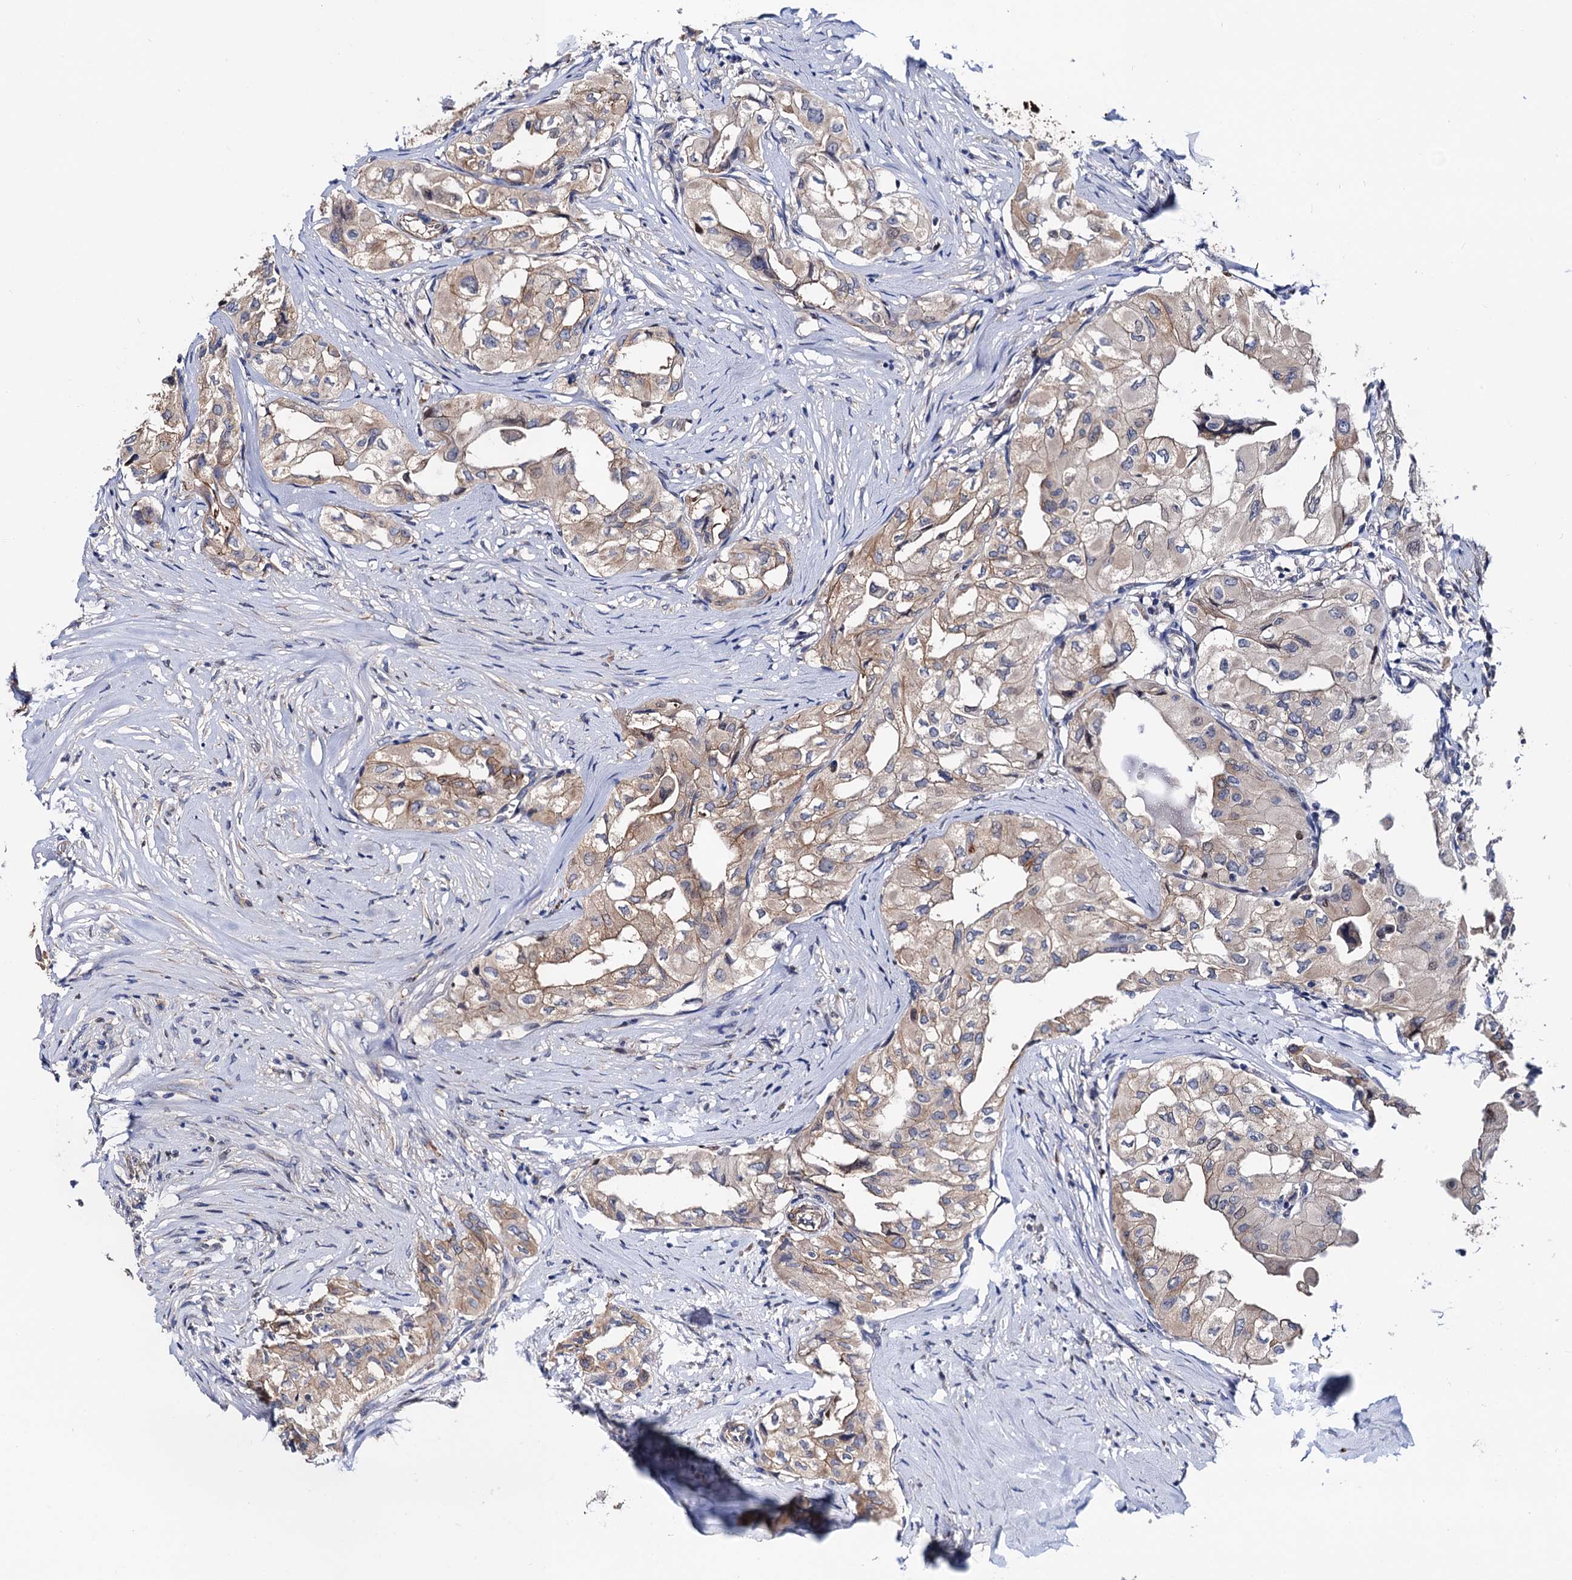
{"staining": {"intensity": "weak", "quantity": ">75%", "location": "cytoplasmic/membranous"}, "tissue": "thyroid cancer", "cell_type": "Tumor cells", "image_type": "cancer", "snomed": [{"axis": "morphology", "description": "Papillary adenocarcinoma, NOS"}, {"axis": "topography", "description": "Thyroid gland"}], "caption": "Weak cytoplasmic/membranous expression is appreciated in about >75% of tumor cells in thyroid cancer.", "gene": "ZDHHC18", "patient": {"sex": "female", "age": 59}}